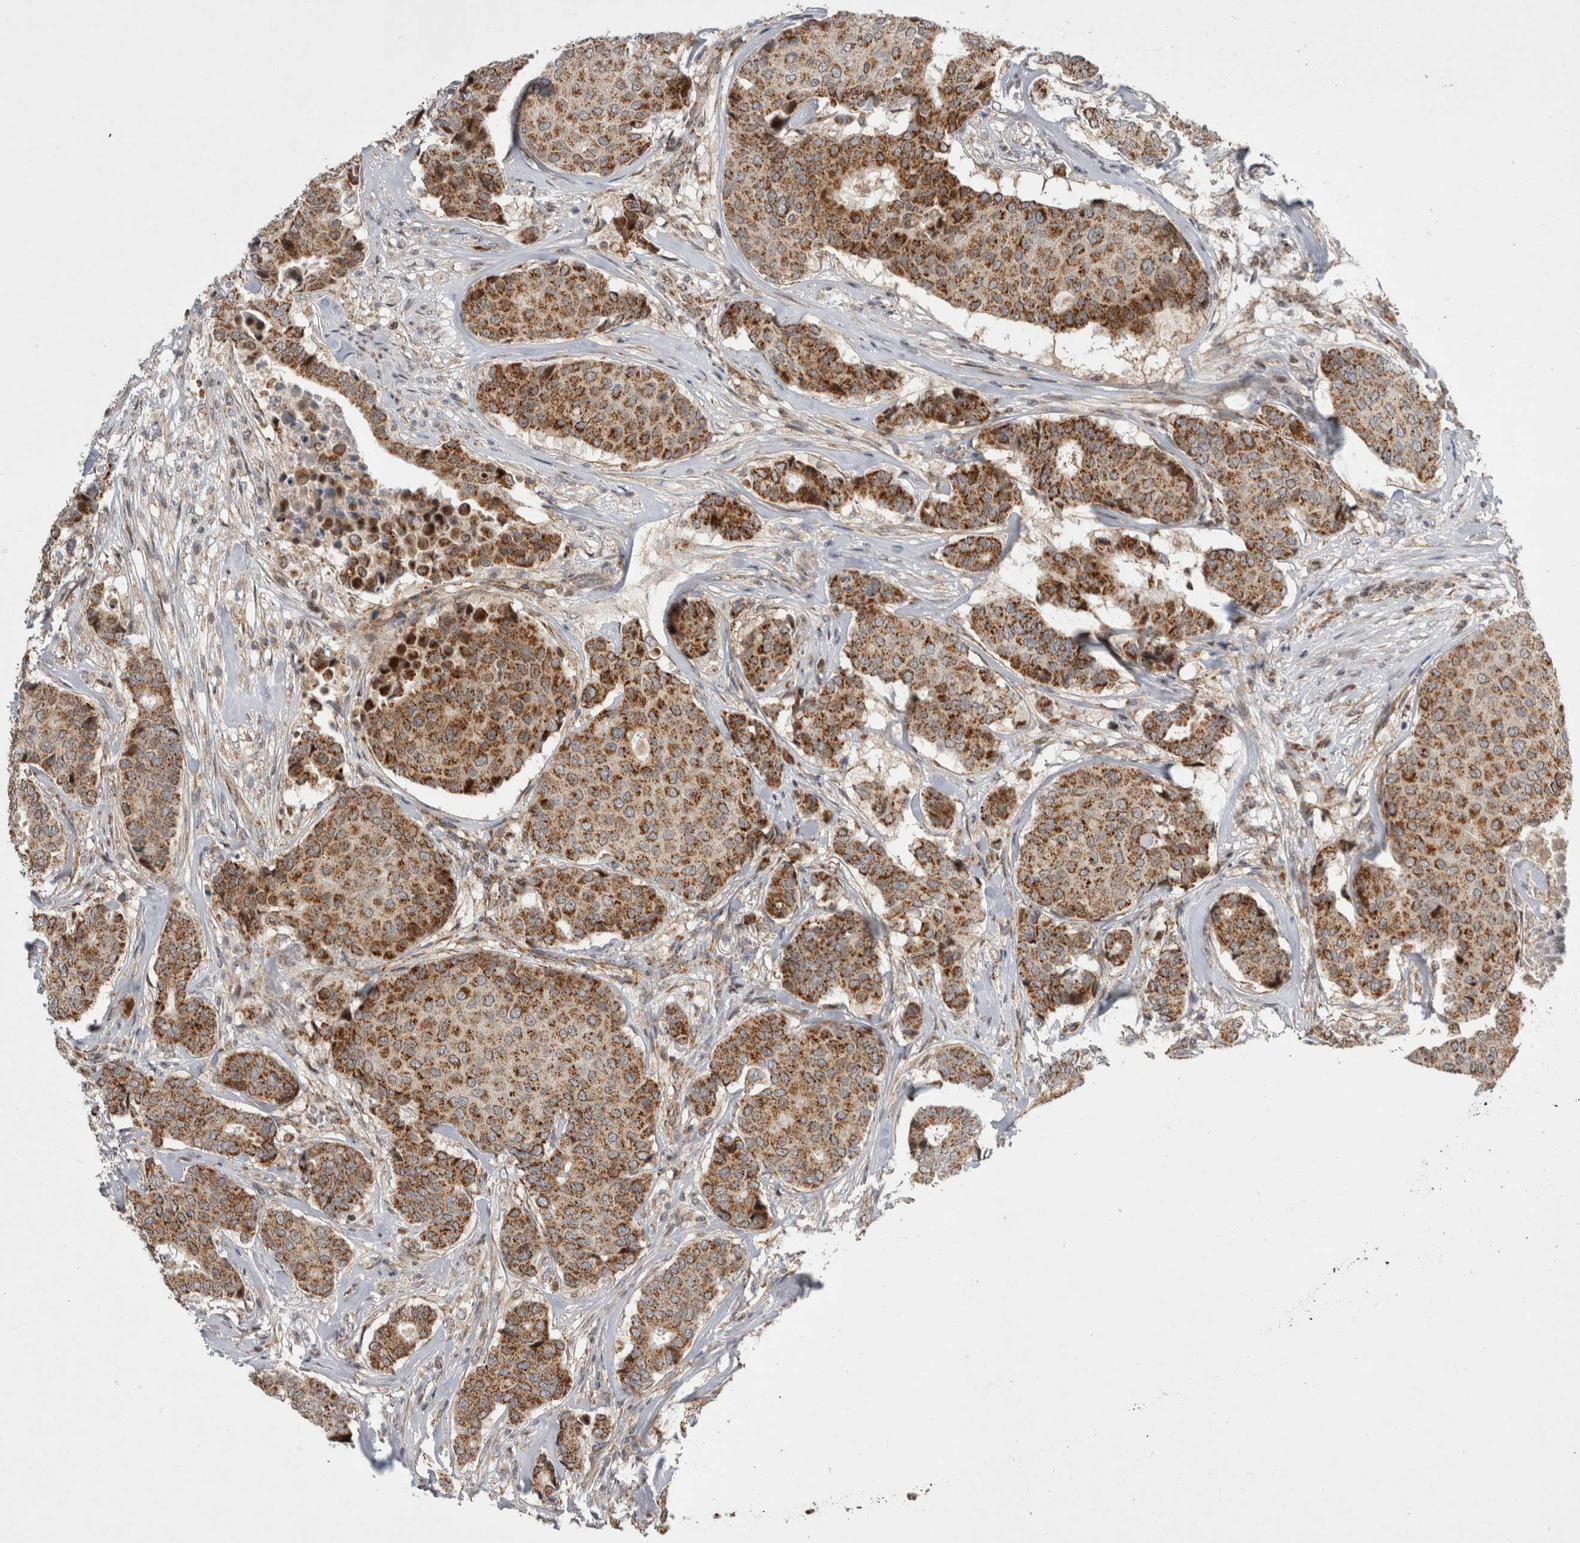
{"staining": {"intensity": "moderate", "quantity": ">75%", "location": "cytoplasmic/membranous"}, "tissue": "breast cancer", "cell_type": "Tumor cells", "image_type": "cancer", "snomed": [{"axis": "morphology", "description": "Duct carcinoma"}, {"axis": "topography", "description": "Breast"}], "caption": "The immunohistochemical stain highlights moderate cytoplasmic/membranous staining in tumor cells of invasive ductal carcinoma (breast) tissue. (brown staining indicates protein expression, while blue staining denotes nuclei).", "gene": "MRPL37", "patient": {"sex": "female", "age": 75}}